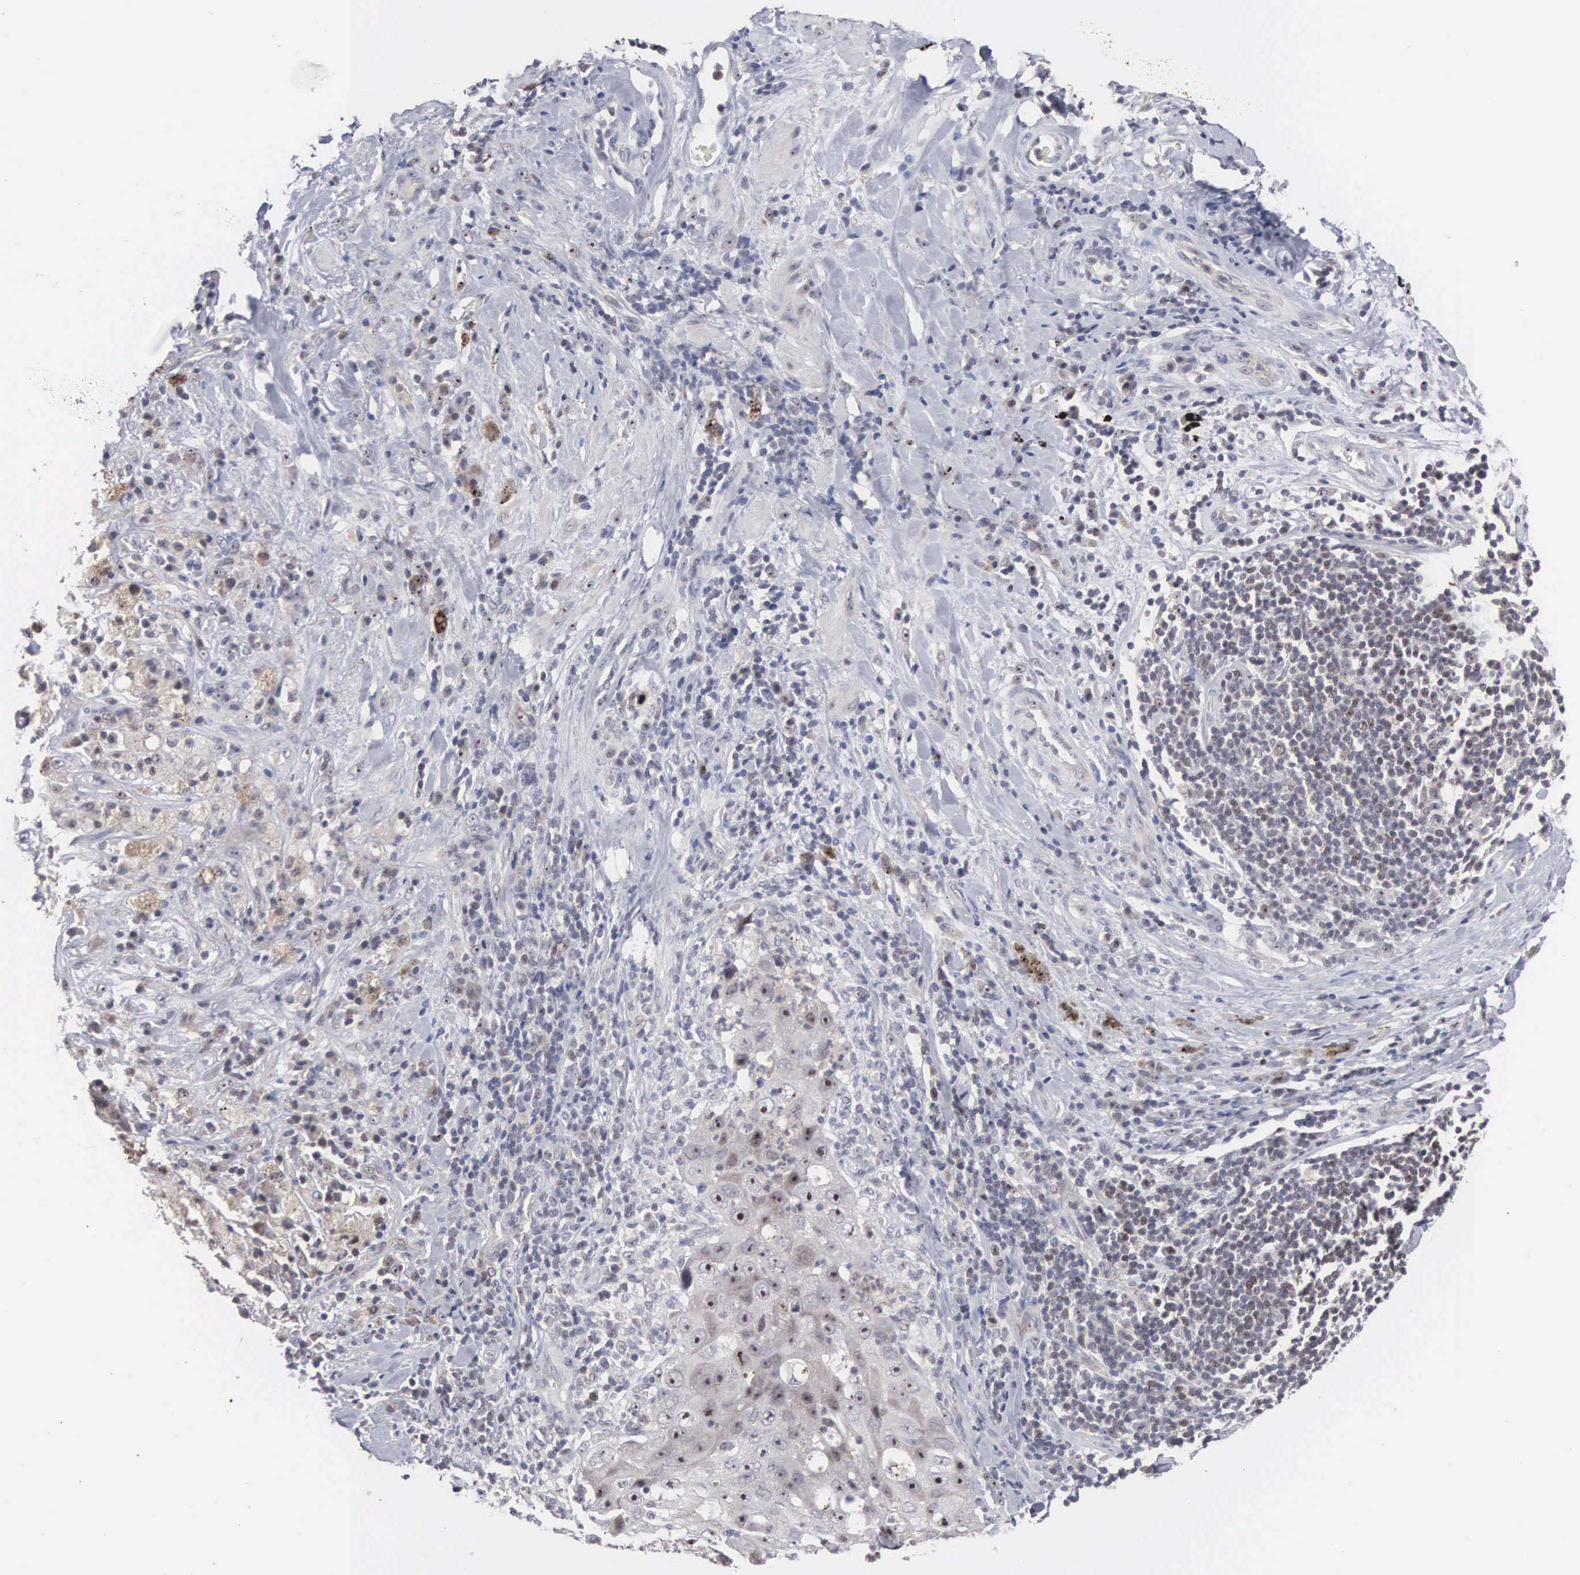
{"staining": {"intensity": "negative", "quantity": "none", "location": "none"}, "tissue": "lung cancer", "cell_type": "Tumor cells", "image_type": "cancer", "snomed": [{"axis": "morphology", "description": "Squamous cell carcinoma, NOS"}, {"axis": "topography", "description": "Lung"}], "caption": "Protein analysis of squamous cell carcinoma (lung) exhibits no significant positivity in tumor cells. The staining is performed using DAB (3,3'-diaminobenzidine) brown chromogen with nuclei counter-stained in using hematoxylin.", "gene": "ACOT4", "patient": {"sex": "male", "age": 64}}